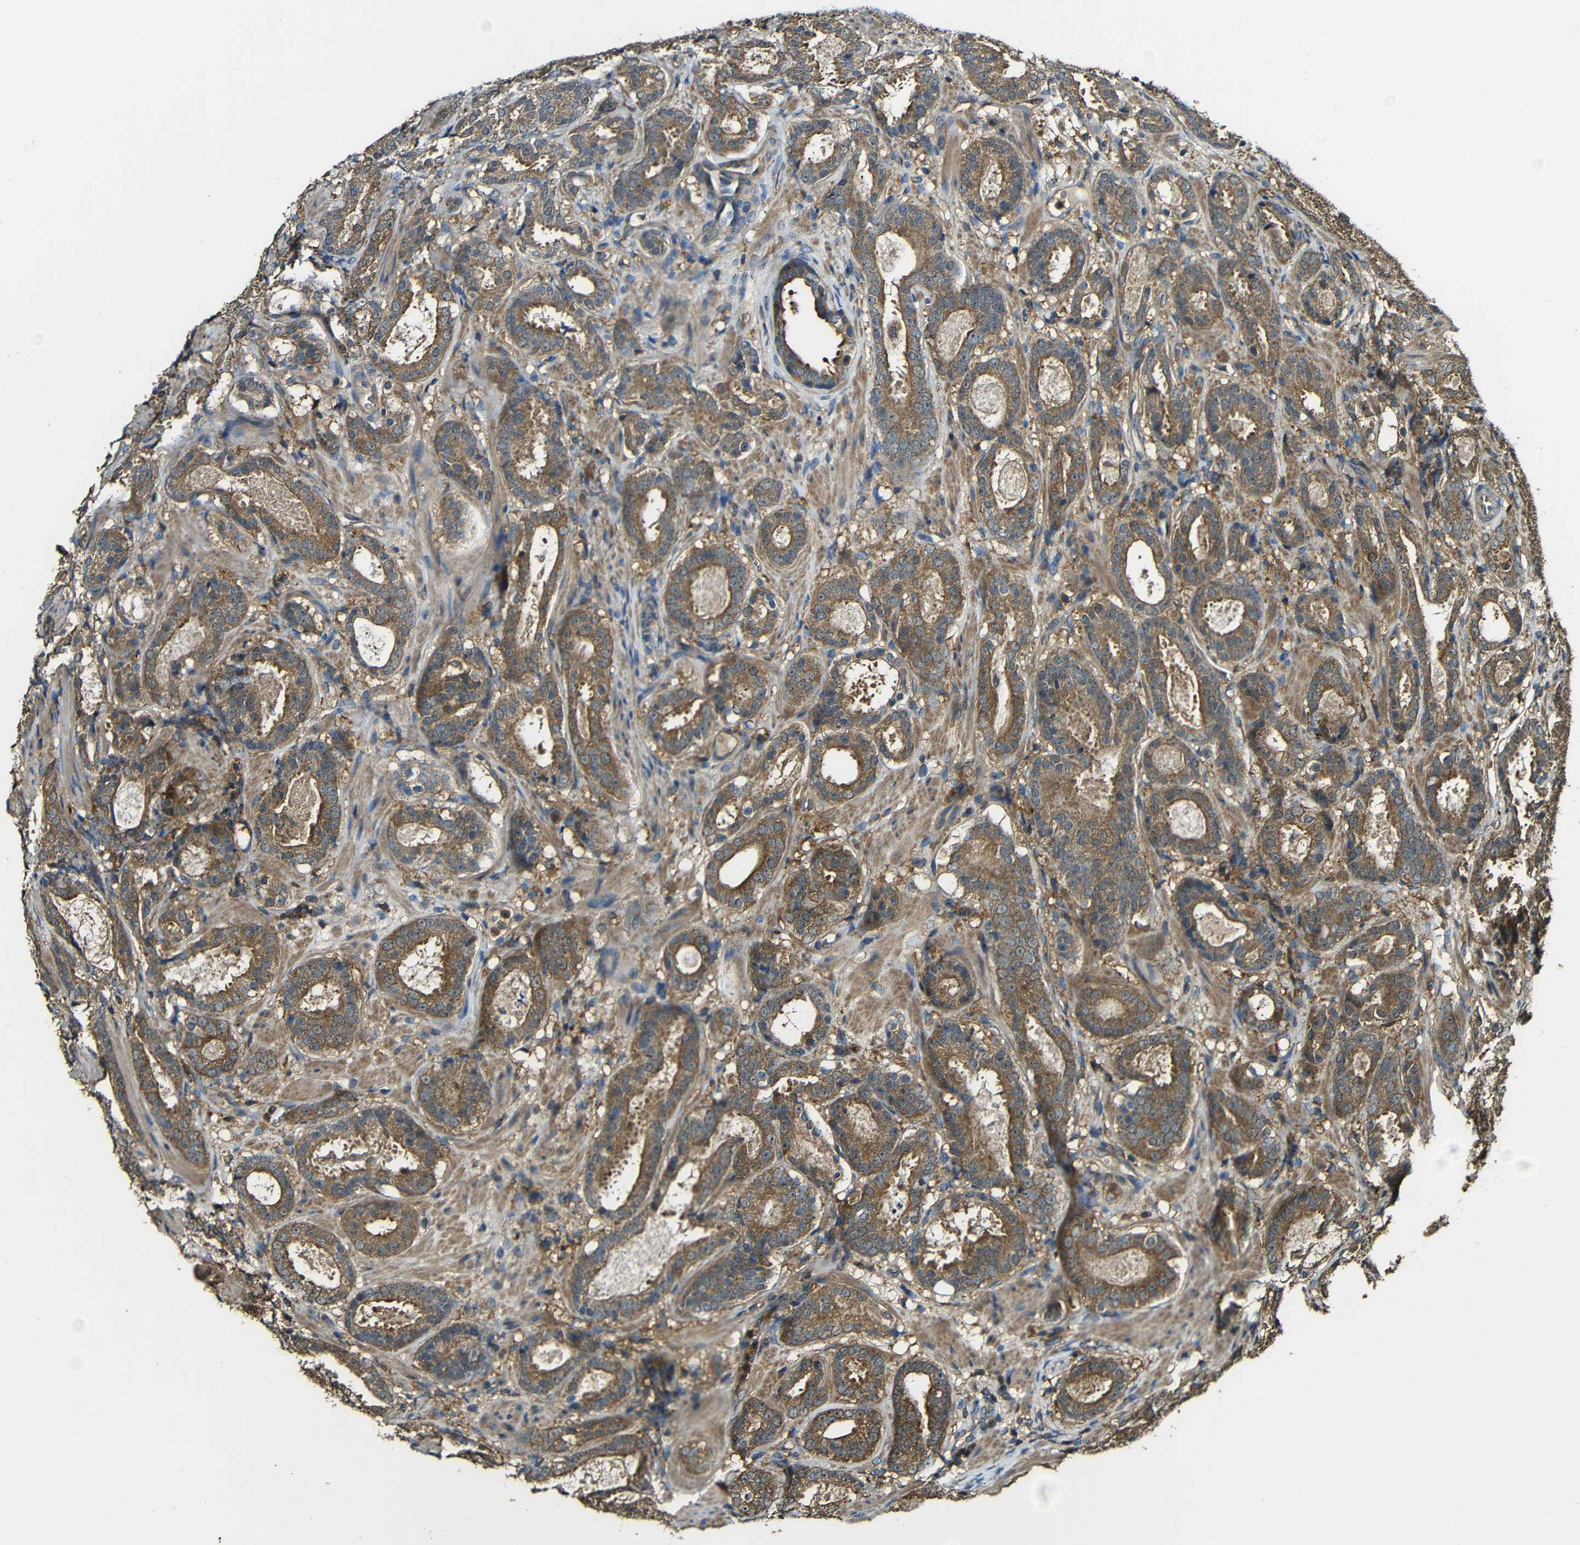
{"staining": {"intensity": "moderate", "quantity": ">75%", "location": "cytoplasmic/membranous"}, "tissue": "prostate cancer", "cell_type": "Tumor cells", "image_type": "cancer", "snomed": [{"axis": "morphology", "description": "Adenocarcinoma, Low grade"}, {"axis": "topography", "description": "Prostate"}], "caption": "This micrograph exhibits IHC staining of prostate cancer (adenocarcinoma (low-grade)), with medium moderate cytoplasmic/membranous positivity in about >75% of tumor cells.", "gene": "CASP8", "patient": {"sex": "male", "age": 69}}